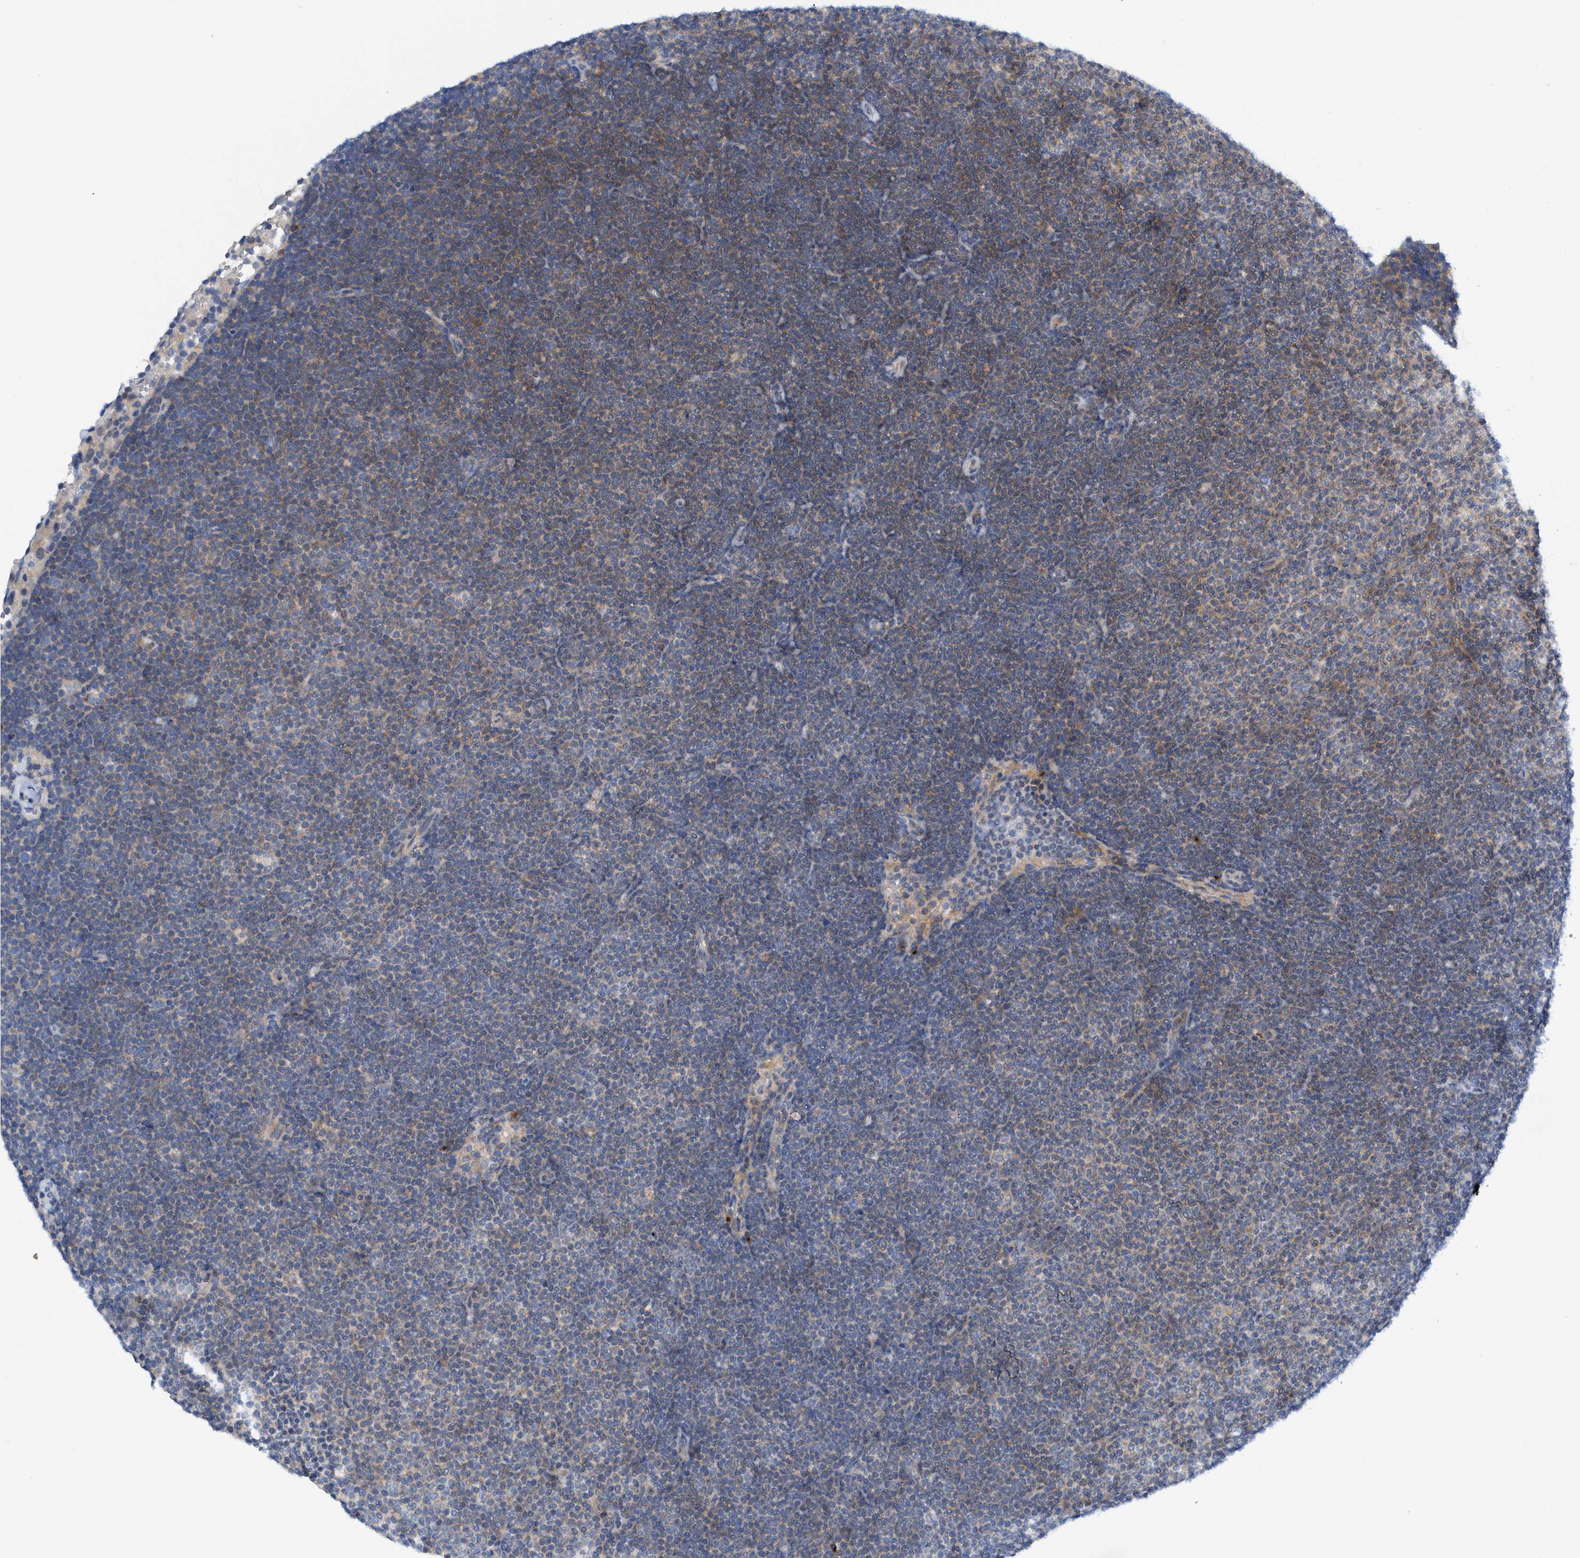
{"staining": {"intensity": "weak", "quantity": "25%-75%", "location": "cytoplasmic/membranous"}, "tissue": "lymphoma", "cell_type": "Tumor cells", "image_type": "cancer", "snomed": [{"axis": "morphology", "description": "Malignant lymphoma, non-Hodgkin's type, Low grade"}, {"axis": "topography", "description": "Lymph node"}], "caption": "The histopathology image shows a brown stain indicating the presence of a protein in the cytoplasmic/membranous of tumor cells in malignant lymphoma, non-Hodgkin's type (low-grade). (IHC, brightfield microscopy, high magnification).", "gene": "TRIM58", "patient": {"sex": "female", "age": 53}}